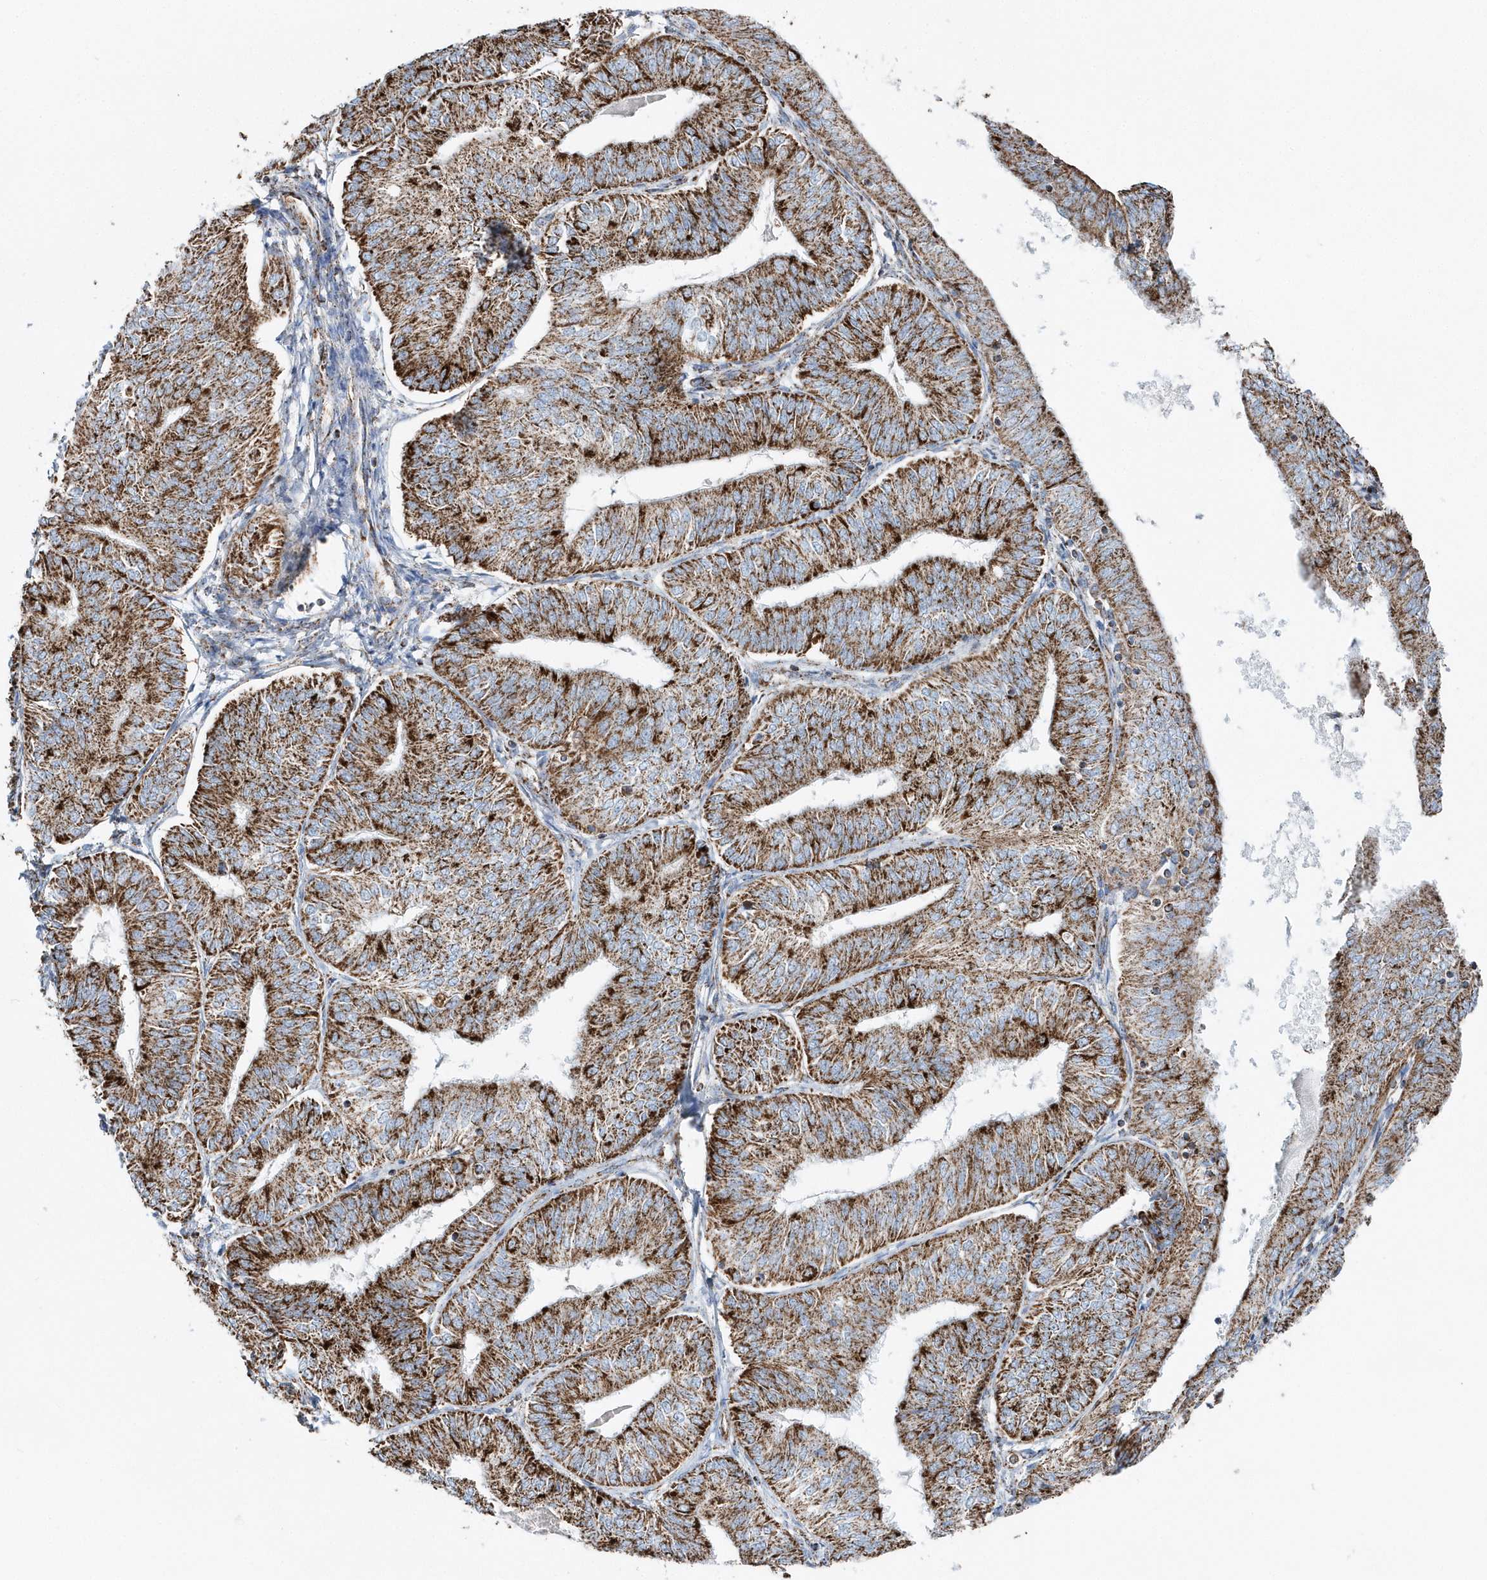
{"staining": {"intensity": "strong", "quantity": ">75%", "location": "cytoplasmic/membranous"}, "tissue": "endometrial cancer", "cell_type": "Tumor cells", "image_type": "cancer", "snomed": [{"axis": "morphology", "description": "Adenocarcinoma, NOS"}, {"axis": "topography", "description": "Endometrium"}], "caption": "Immunohistochemistry (IHC) (DAB (3,3'-diaminobenzidine)) staining of endometrial cancer reveals strong cytoplasmic/membranous protein expression in approximately >75% of tumor cells. (IHC, brightfield microscopy, high magnification).", "gene": "TMCO6", "patient": {"sex": "female", "age": 58}}